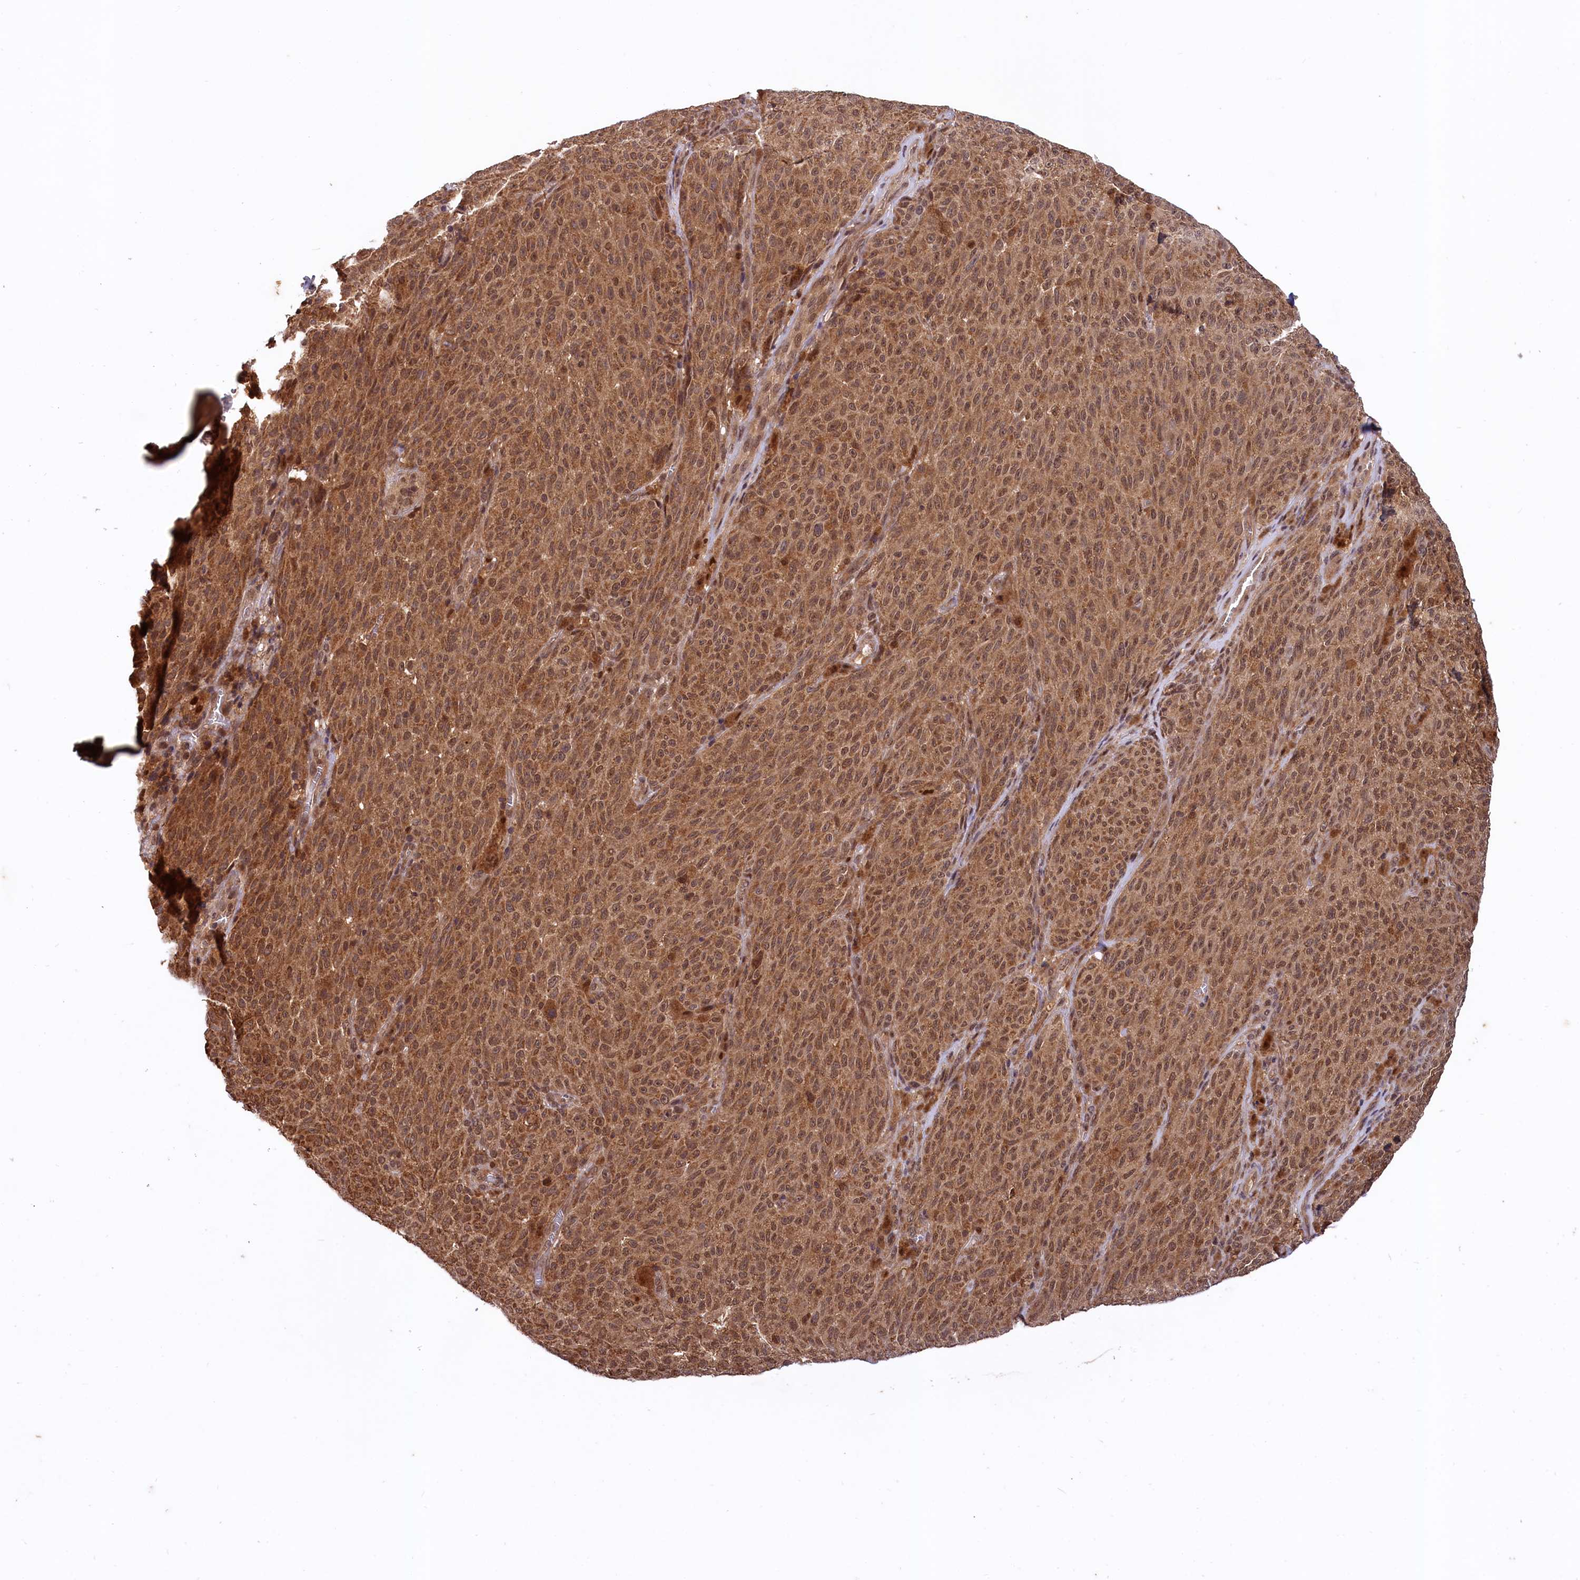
{"staining": {"intensity": "moderate", "quantity": ">75%", "location": "cytoplasmic/membranous,nuclear"}, "tissue": "melanoma", "cell_type": "Tumor cells", "image_type": "cancer", "snomed": [{"axis": "morphology", "description": "Malignant melanoma, NOS"}, {"axis": "topography", "description": "Skin"}], "caption": "A high-resolution photomicrograph shows immunohistochemistry staining of melanoma, which shows moderate cytoplasmic/membranous and nuclear staining in approximately >75% of tumor cells.", "gene": "UBE3A", "patient": {"sex": "female", "age": 82}}